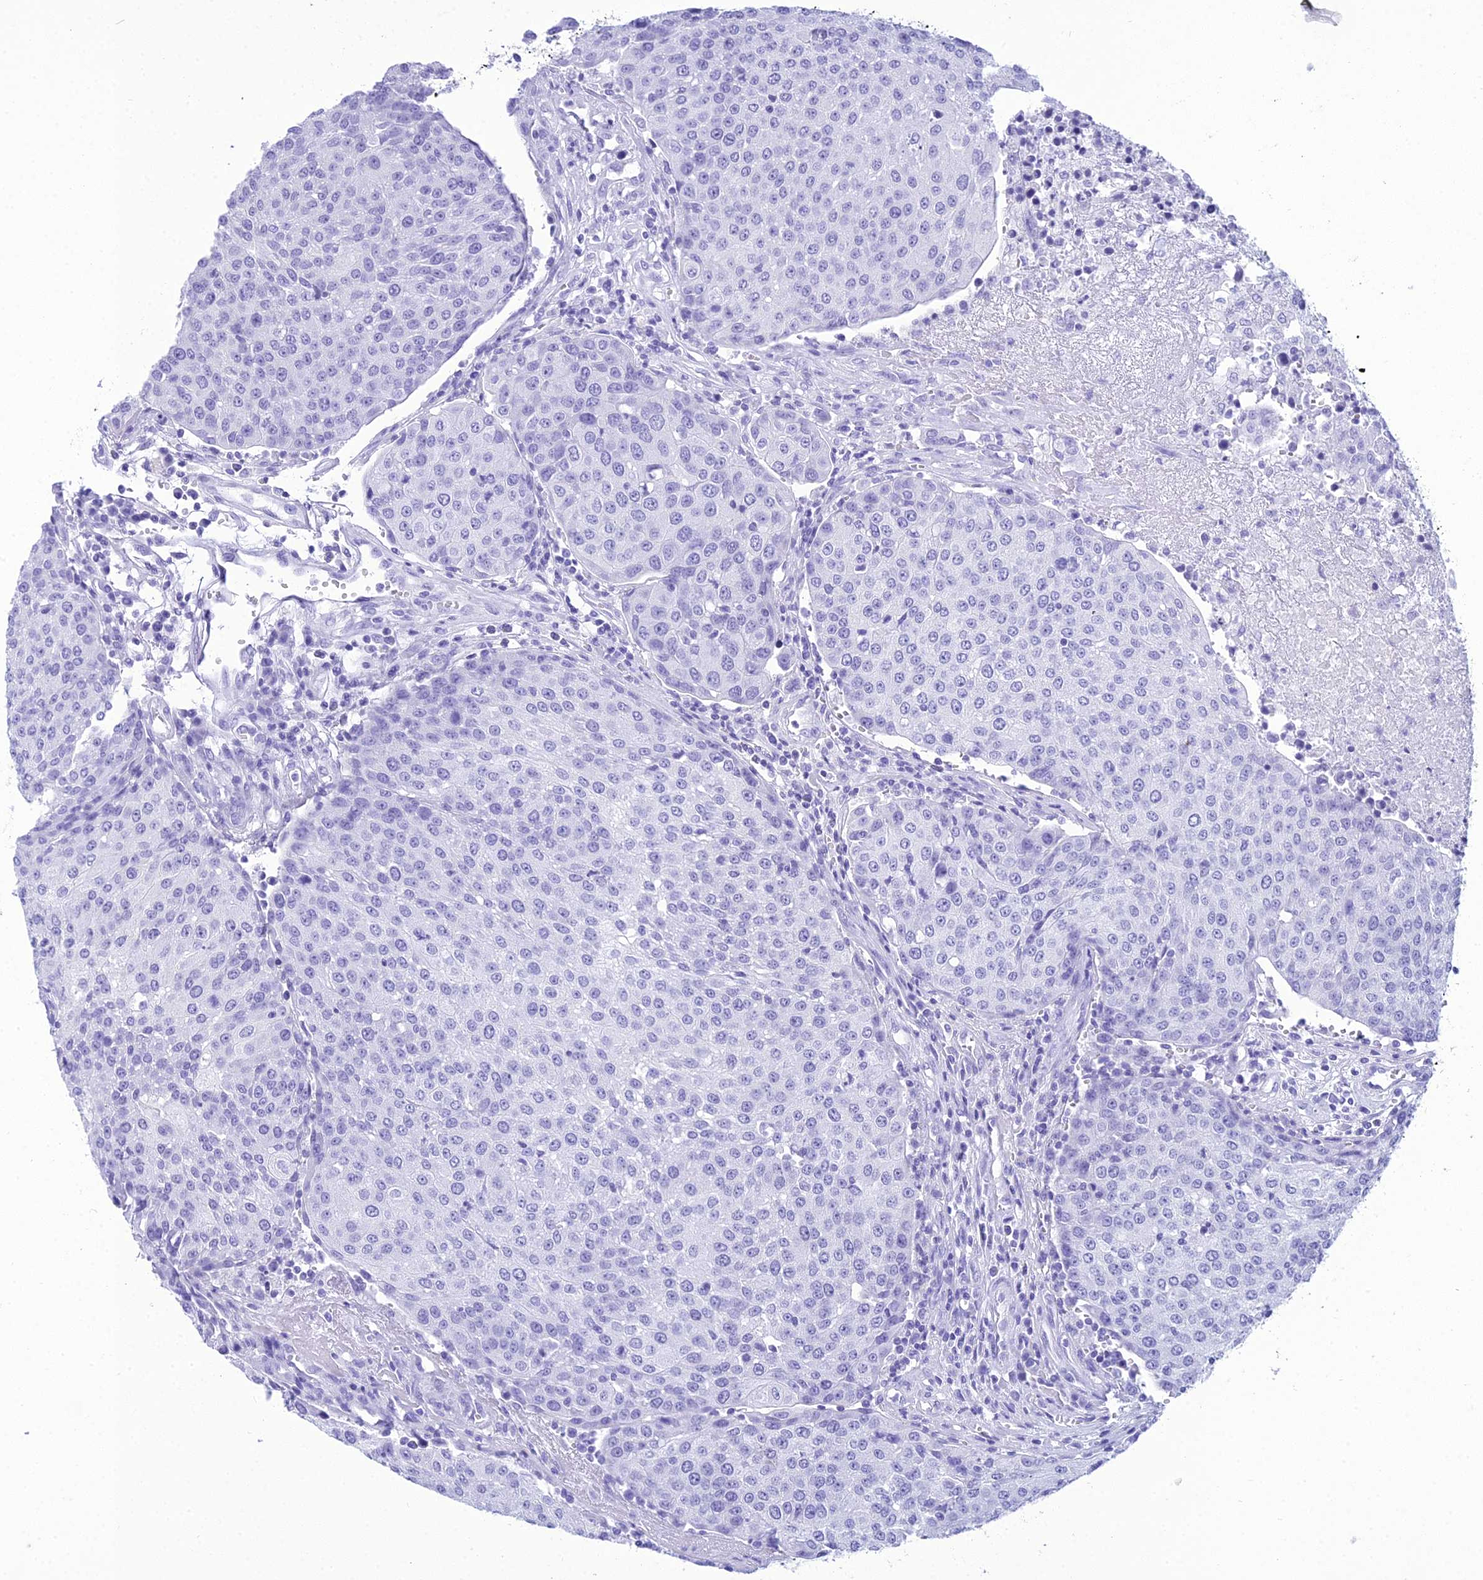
{"staining": {"intensity": "negative", "quantity": "none", "location": "none"}, "tissue": "urothelial cancer", "cell_type": "Tumor cells", "image_type": "cancer", "snomed": [{"axis": "morphology", "description": "Urothelial carcinoma, High grade"}, {"axis": "topography", "description": "Urinary bladder"}], "caption": "Urothelial cancer was stained to show a protein in brown. There is no significant staining in tumor cells.", "gene": "ZNF442", "patient": {"sex": "female", "age": 85}}